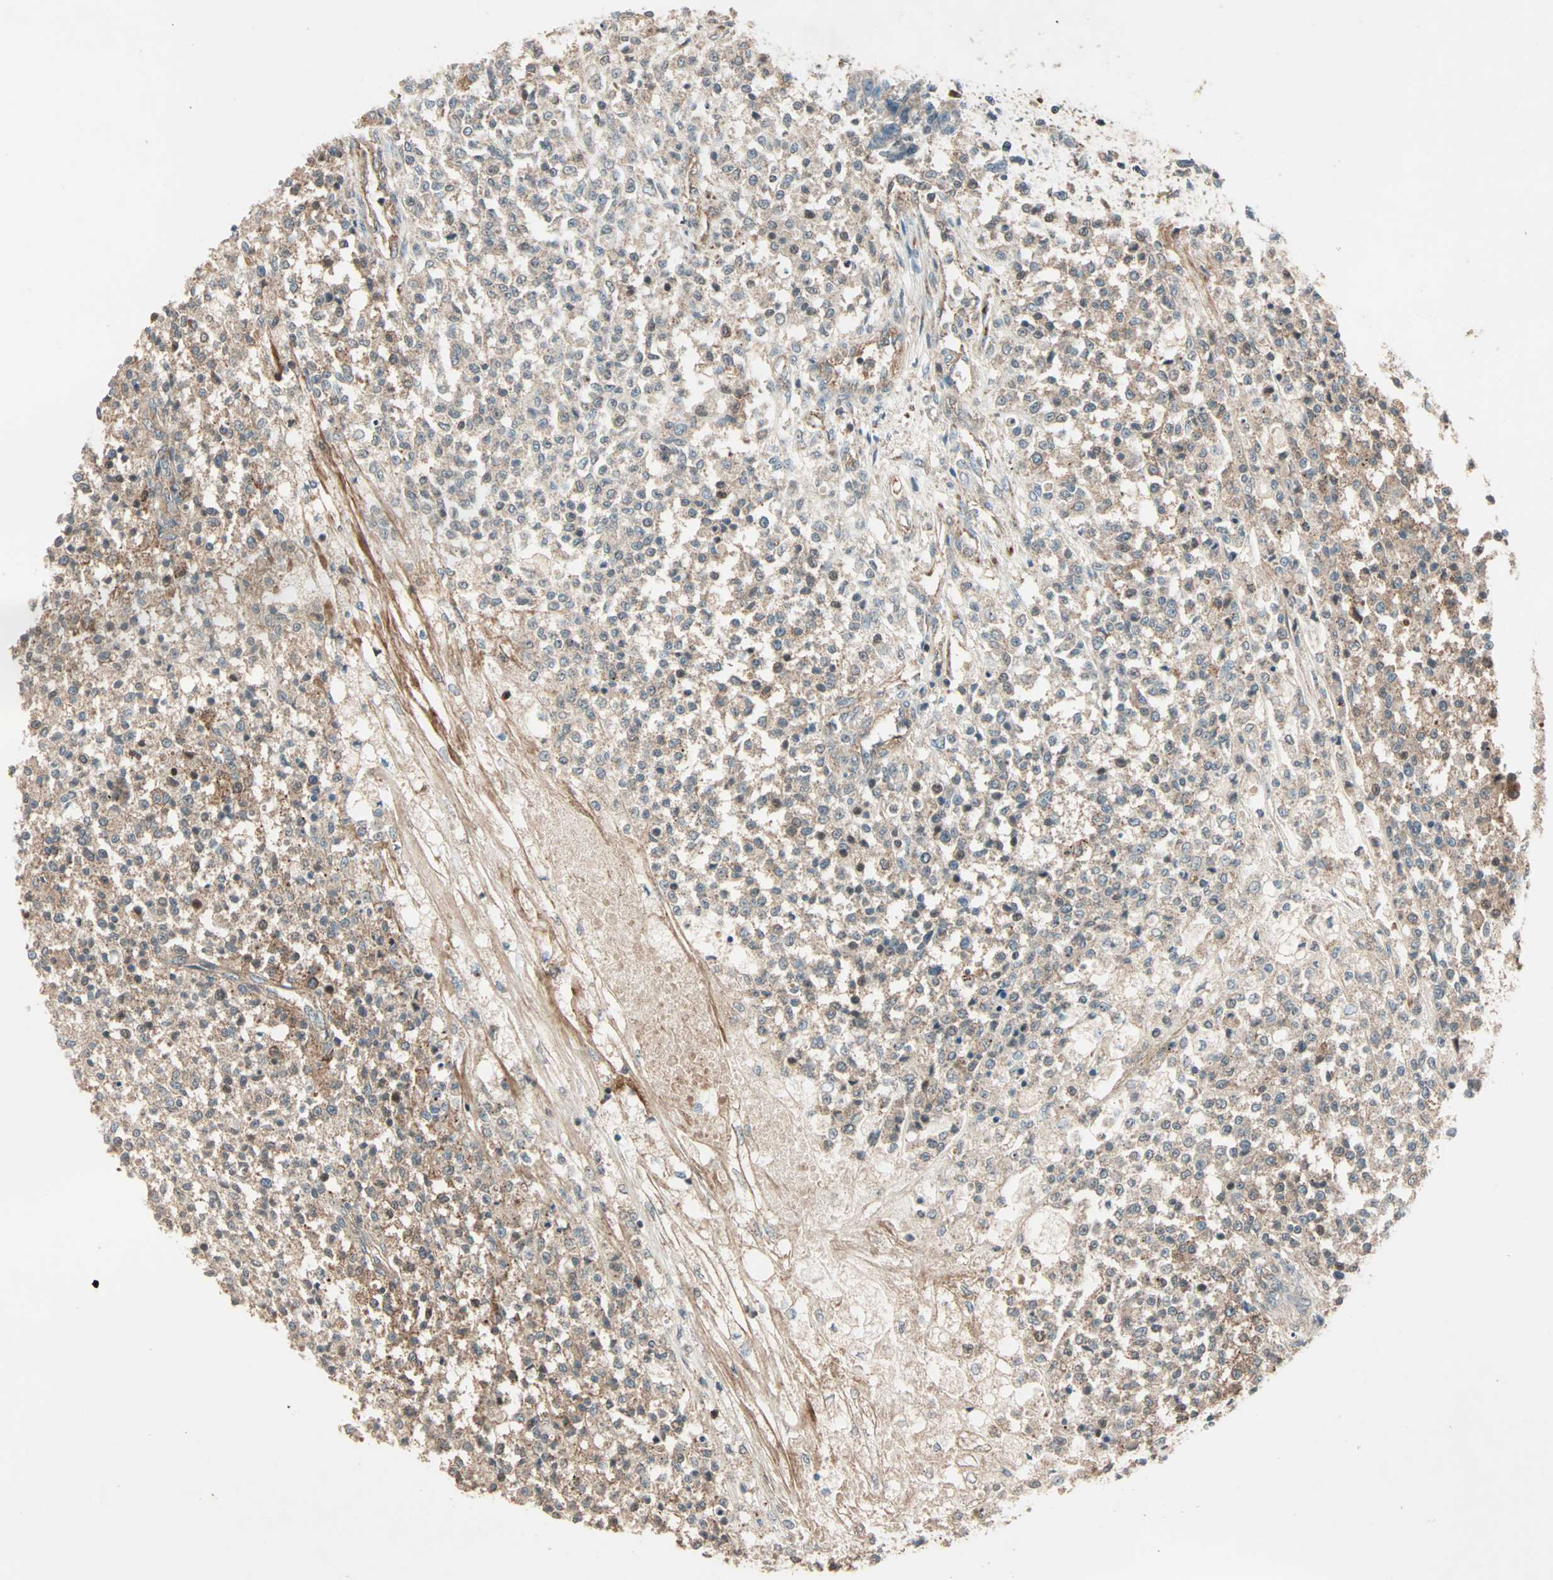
{"staining": {"intensity": "moderate", "quantity": "<25%", "location": "cytoplasmic/membranous"}, "tissue": "testis cancer", "cell_type": "Tumor cells", "image_type": "cancer", "snomed": [{"axis": "morphology", "description": "Seminoma, NOS"}, {"axis": "topography", "description": "Testis"}], "caption": "Testis seminoma stained with DAB (3,3'-diaminobenzidine) immunohistochemistry exhibits low levels of moderate cytoplasmic/membranous expression in about <25% of tumor cells. The staining was performed using DAB to visualize the protein expression in brown, while the nuclei were stained in blue with hematoxylin (Magnification: 20x).", "gene": "MAP3K21", "patient": {"sex": "male", "age": 59}}